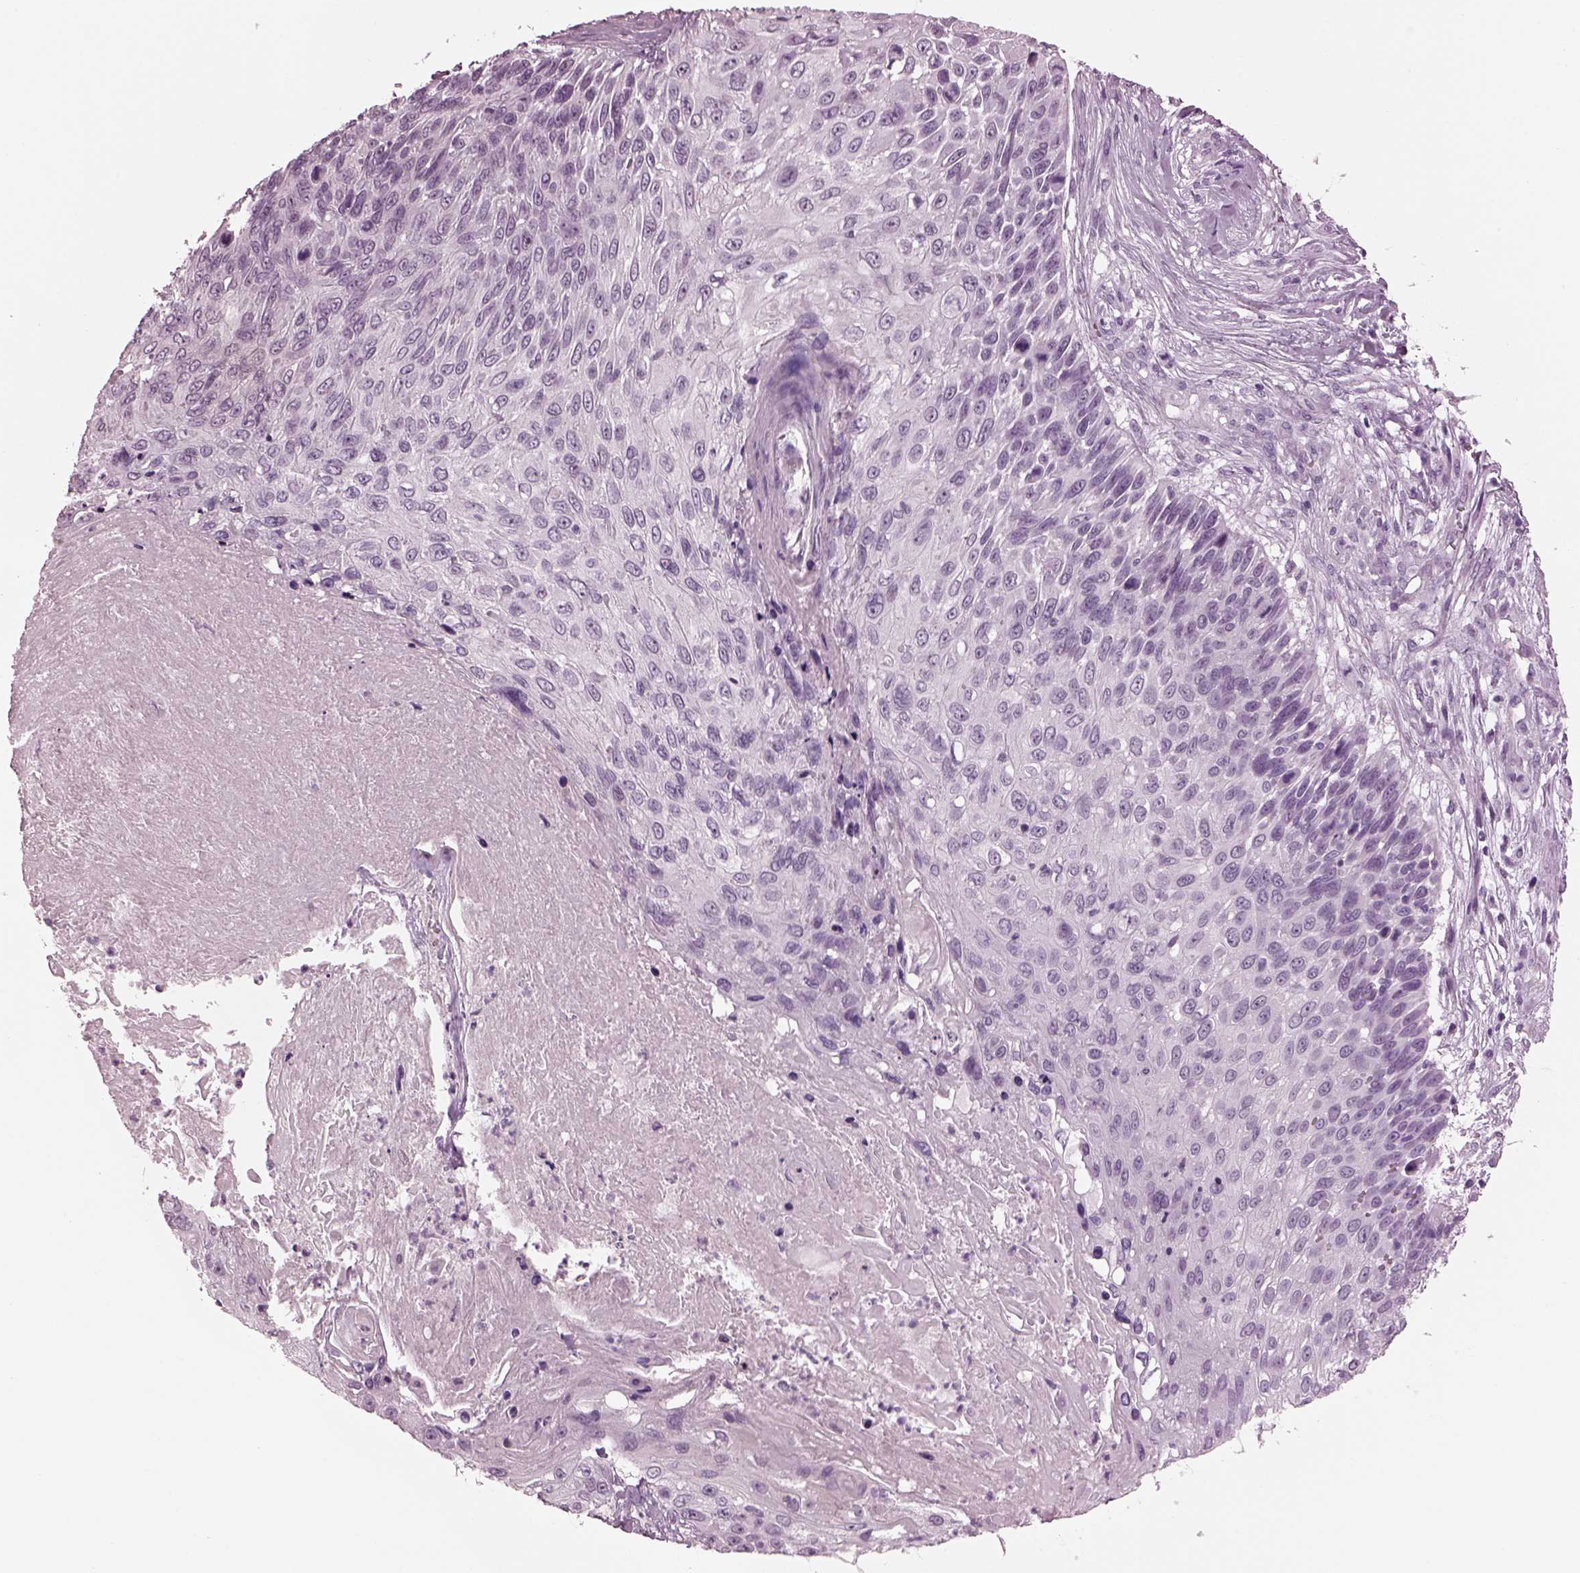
{"staining": {"intensity": "negative", "quantity": "none", "location": "none"}, "tissue": "skin cancer", "cell_type": "Tumor cells", "image_type": "cancer", "snomed": [{"axis": "morphology", "description": "Squamous cell carcinoma, NOS"}, {"axis": "topography", "description": "Skin"}], "caption": "Squamous cell carcinoma (skin) was stained to show a protein in brown. There is no significant staining in tumor cells. (DAB (3,3'-diaminobenzidine) IHC visualized using brightfield microscopy, high magnification).", "gene": "SLC6A17", "patient": {"sex": "male", "age": 92}}